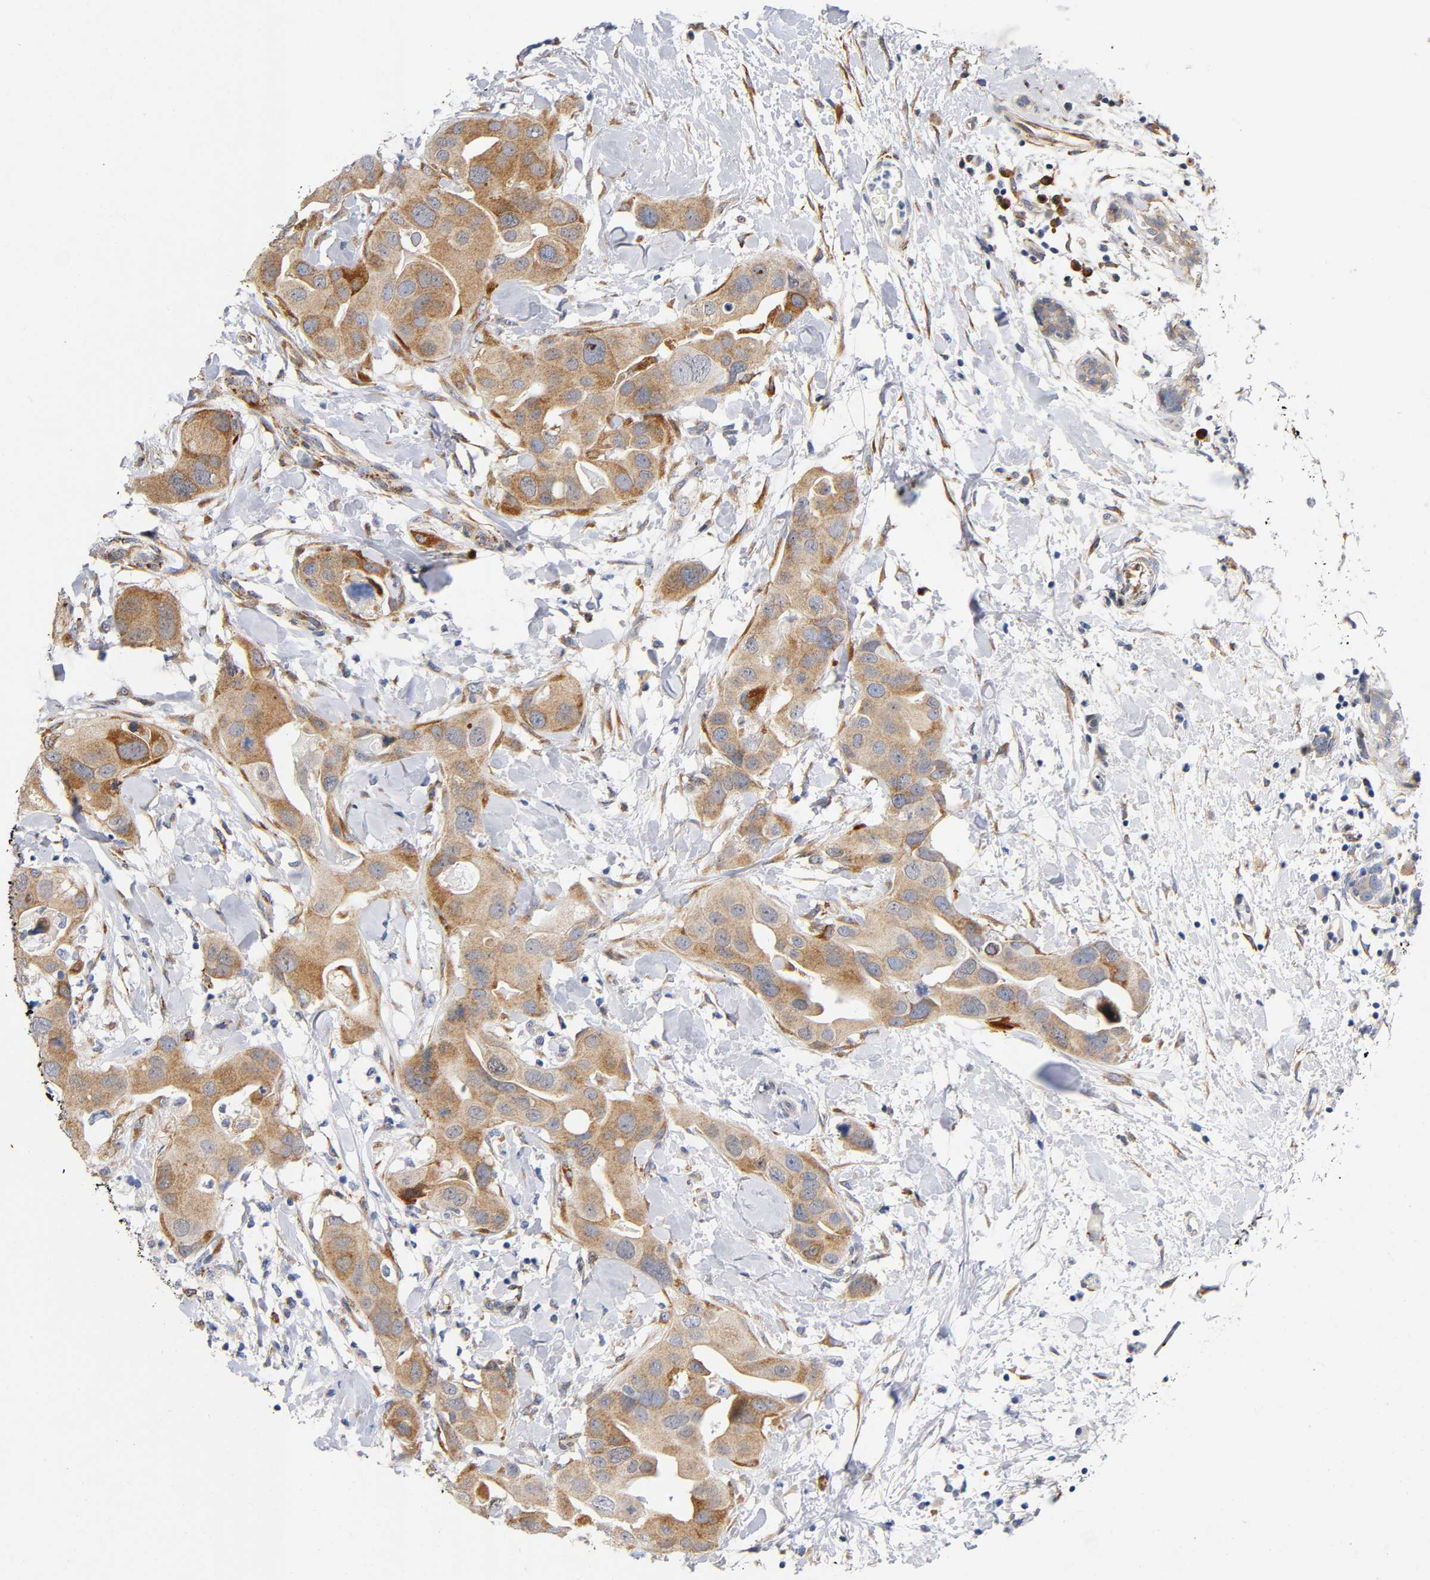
{"staining": {"intensity": "moderate", "quantity": ">75%", "location": "cytoplasmic/membranous"}, "tissue": "breast cancer", "cell_type": "Tumor cells", "image_type": "cancer", "snomed": [{"axis": "morphology", "description": "Duct carcinoma"}, {"axis": "topography", "description": "Breast"}], "caption": "A brown stain labels moderate cytoplasmic/membranous staining of a protein in human breast cancer (invasive ductal carcinoma) tumor cells.", "gene": "SOS2", "patient": {"sex": "female", "age": 40}}